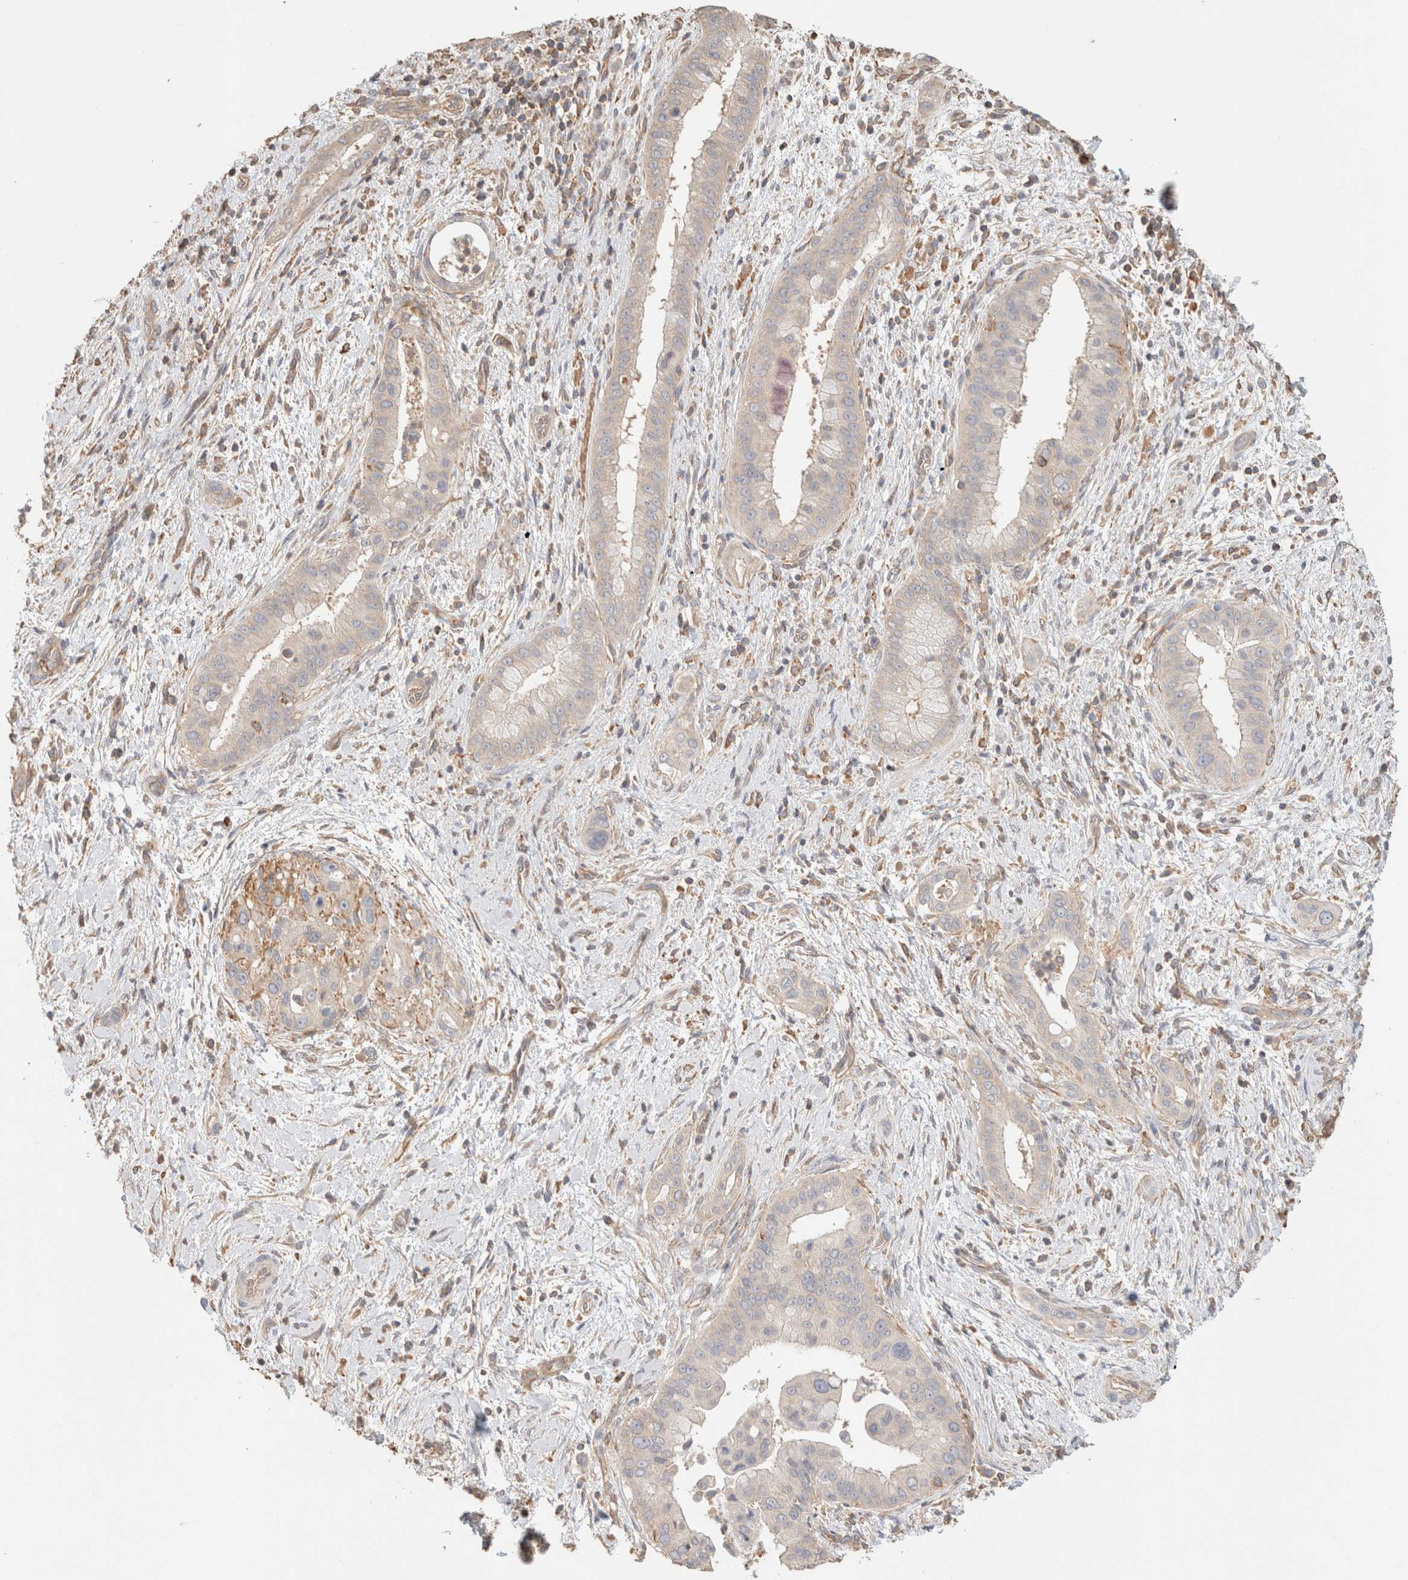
{"staining": {"intensity": "negative", "quantity": "none", "location": "none"}, "tissue": "liver cancer", "cell_type": "Tumor cells", "image_type": "cancer", "snomed": [{"axis": "morphology", "description": "Cholangiocarcinoma"}, {"axis": "topography", "description": "Liver"}], "caption": "A micrograph of human liver cholangiocarcinoma is negative for staining in tumor cells.", "gene": "CFAP418", "patient": {"sex": "female", "age": 54}}